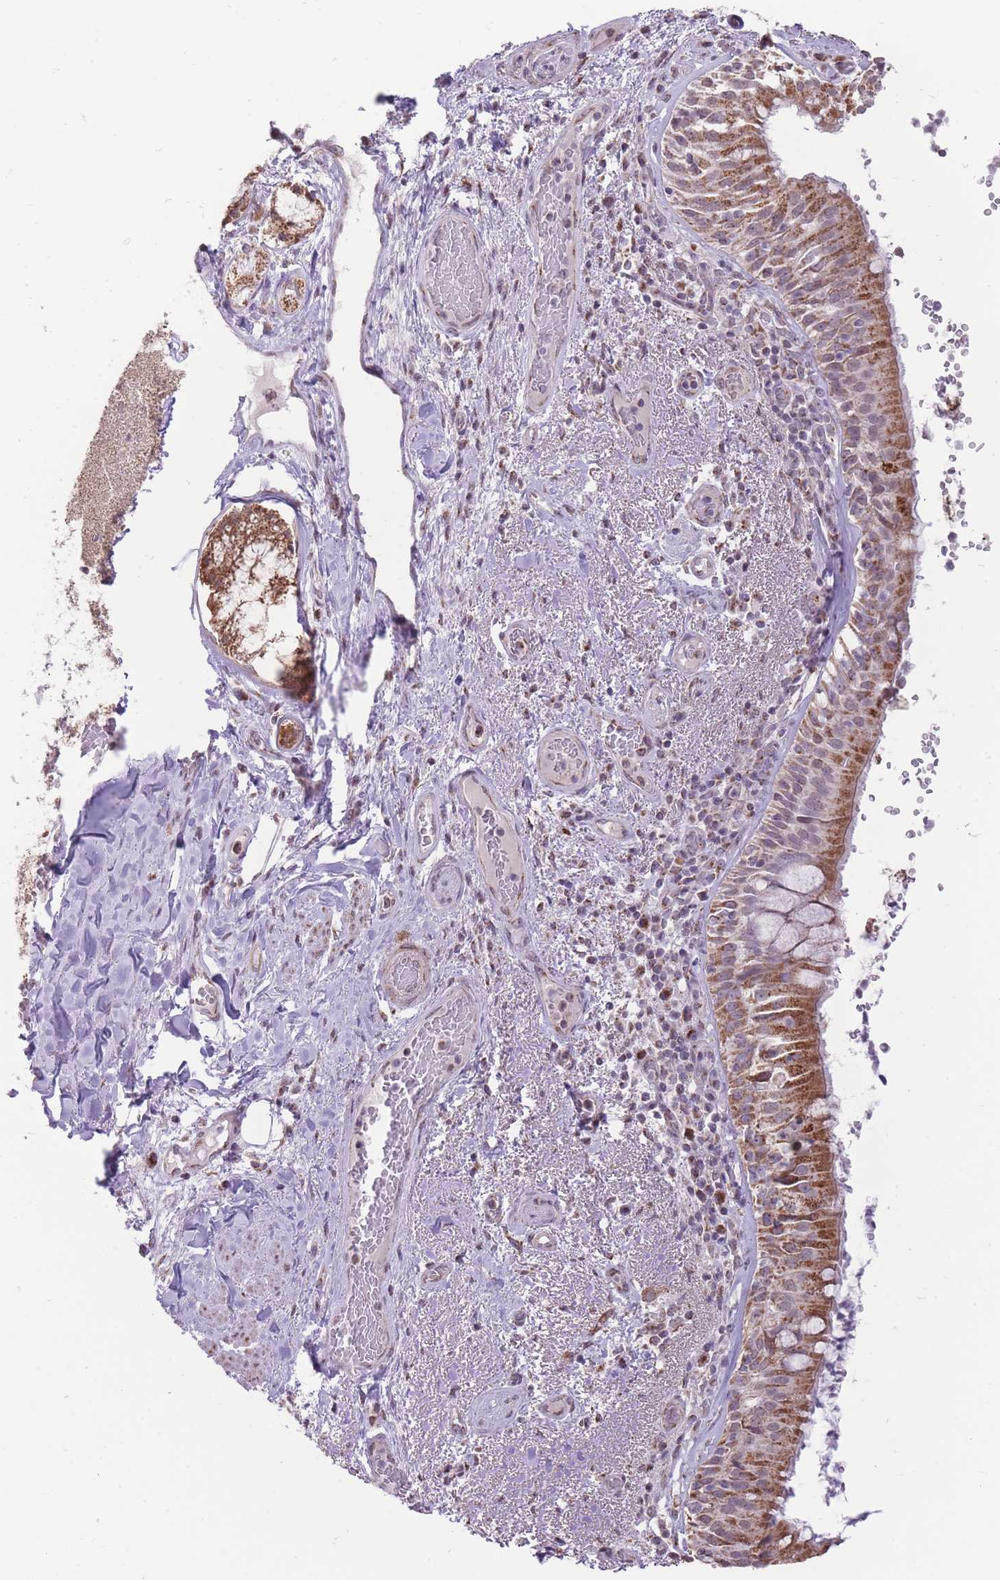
{"staining": {"intensity": "moderate", "quantity": ">75%", "location": "cytoplasmic/membranous"}, "tissue": "bronchus", "cell_type": "Respiratory epithelial cells", "image_type": "normal", "snomed": [{"axis": "morphology", "description": "Normal tissue, NOS"}, {"axis": "topography", "description": "Cartilage tissue"}, {"axis": "topography", "description": "Bronchus"}], "caption": "A brown stain highlights moderate cytoplasmic/membranous expression of a protein in respiratory epithelial cells of benign bronchus.", "gene": "NELL1", "patient": {"sex": "male", "age": 63}}